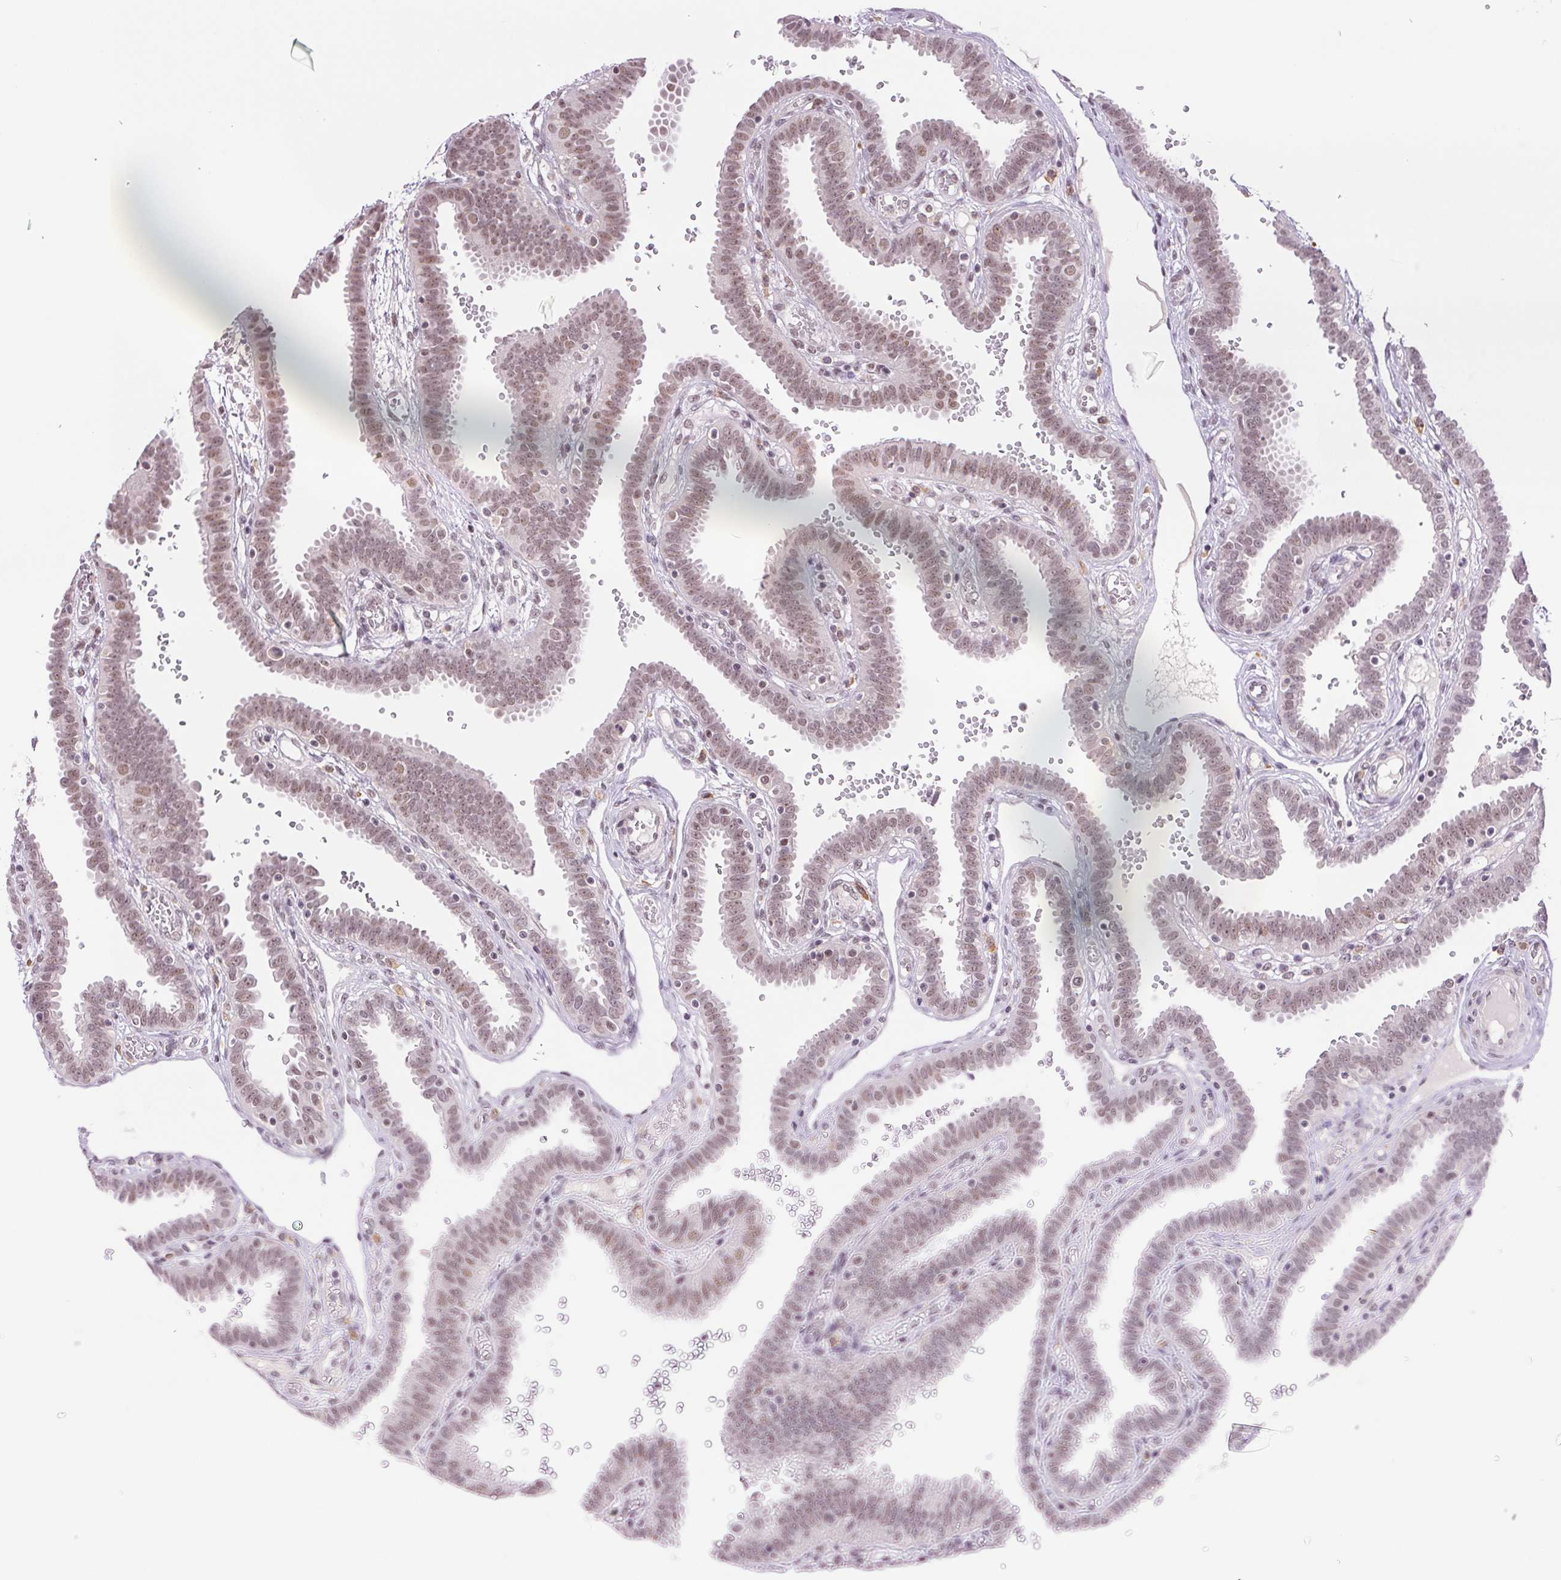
{"staining": {"intensity": "moderate", "quantity": ">75%", "location": "nuclear"}, "tissue": "fallopian tube", "cell_type": "Glandular cells", "image_type": "normal", "snomed": [{"axis": "morphology", "description": "Normal tissue, NOS"}, {"axis": "topography", "description": "Fallopian tube"}], "caption": "A high-resolution photomicrograph shows IHC staining of normal fallopian tube, which displays moderate nuclear expression in approximately >75% of glandular cells. Immunohistochemistry stains the protein in brown and the nuclei are stained blue.", "gene": "PRPF18", "patient": {"sex": "female", "age": 37}}